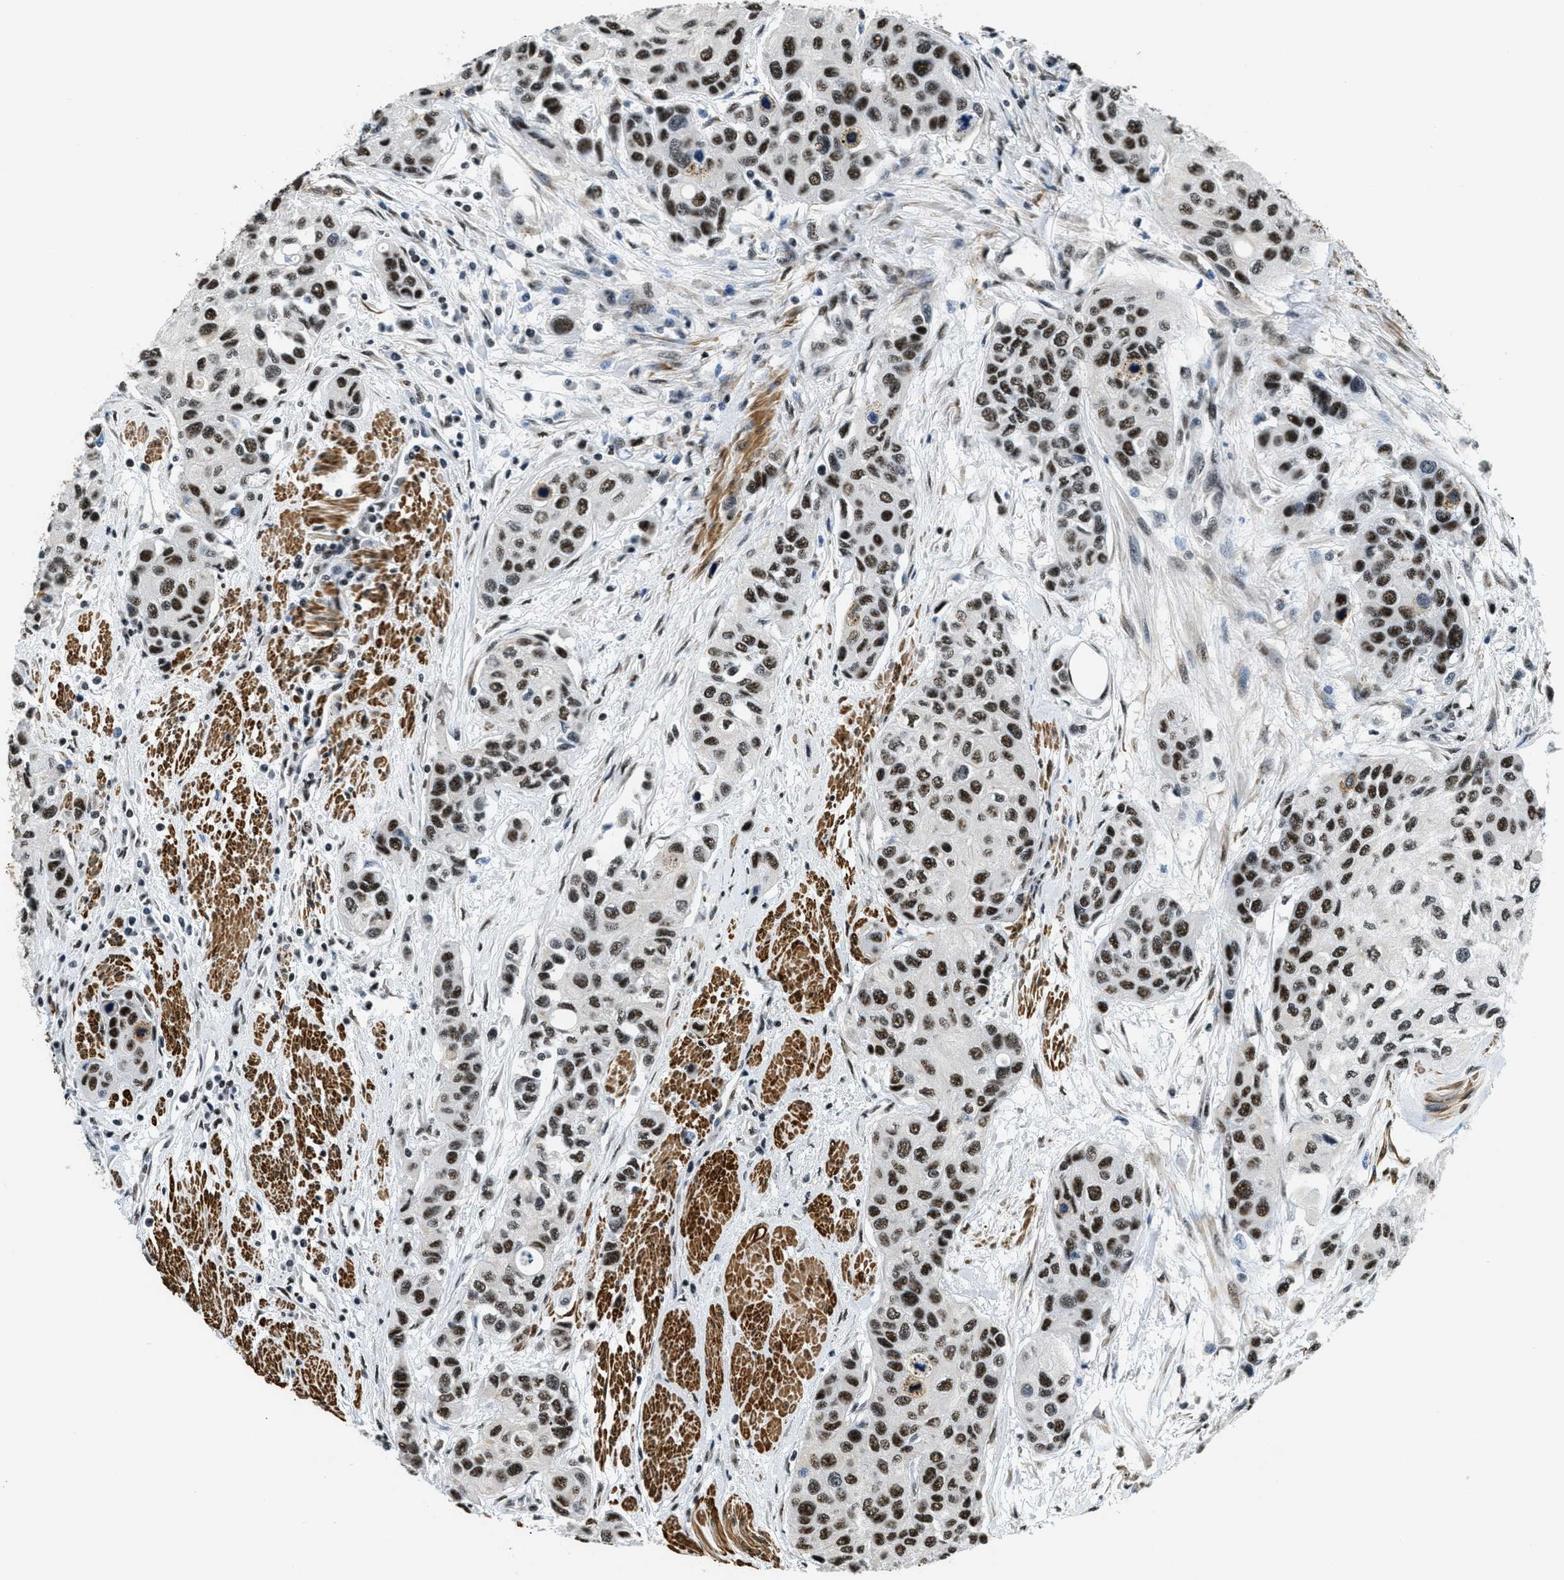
{"staining": {"intensity": "strong", "quantity": ">75%", "location": "nuclear"}, "tissue": "urothelial cancer", "cell_type": "Tumor cells", "image_type": "cancer", "snomed": [{"axis": "morphology", "description": "Urothelial carcinoma, High grade"}, {"axis": "topography", "description": "Urinary bladder"}], "caption": "Urothelial cancer stained with a protein marker shows strong staining in tumor cells.", "gene": "CFAP36", "patient": {"sex": "female", "age": 56}}